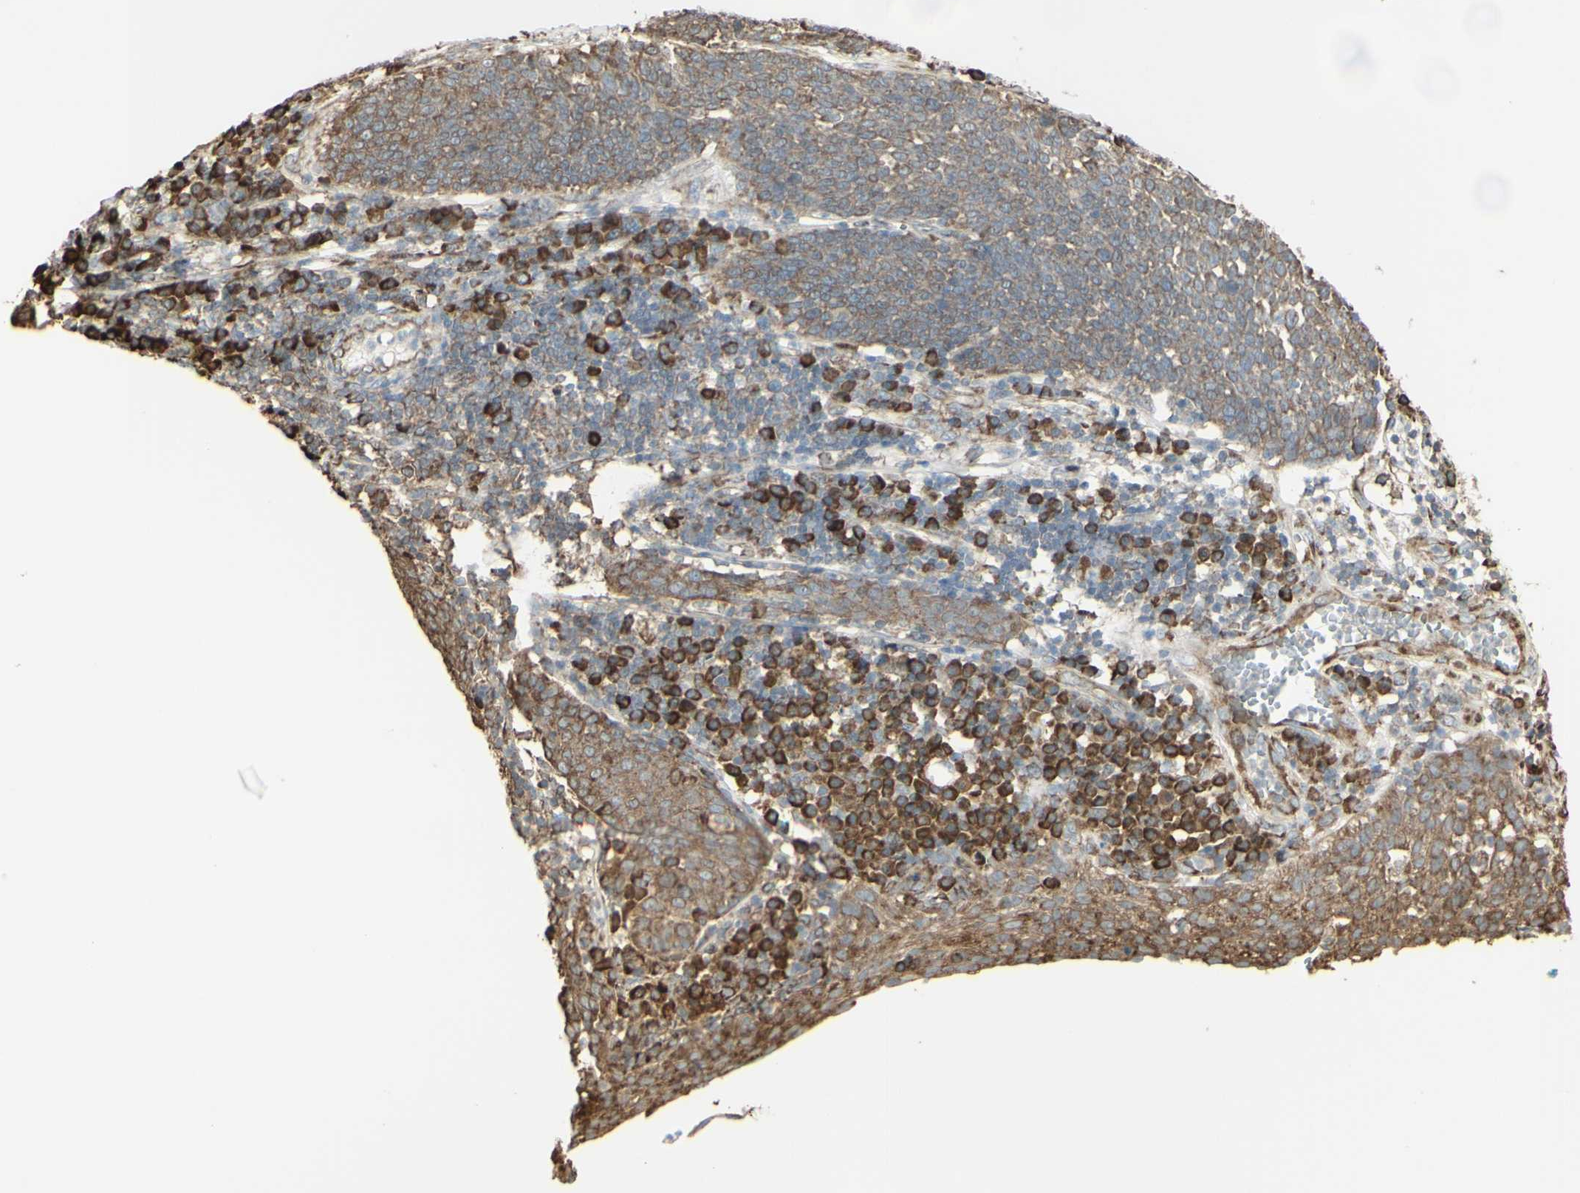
{"staining": {"intensity": "weak", "quantity": ">75%", "location": "cytoplasmic/membranous"}, "tissue": "cervical cancer", "cell_type": "Tumor cells", "image_type": "cancer", "snomed": [{"axis": "morphology", "description": "Squamous cell carcinoma, NOS"}, {"axis": "topography", "description": "Cervix"}], "caption": "Squamous cell carcinoma (cervical) stained for a protein (brown) shows weak cytoplasmic/membranous positive expression in about >75% of tumor cells.", "gene": "EEF1B2", "patient": {"sex": "female", "age": 34}}